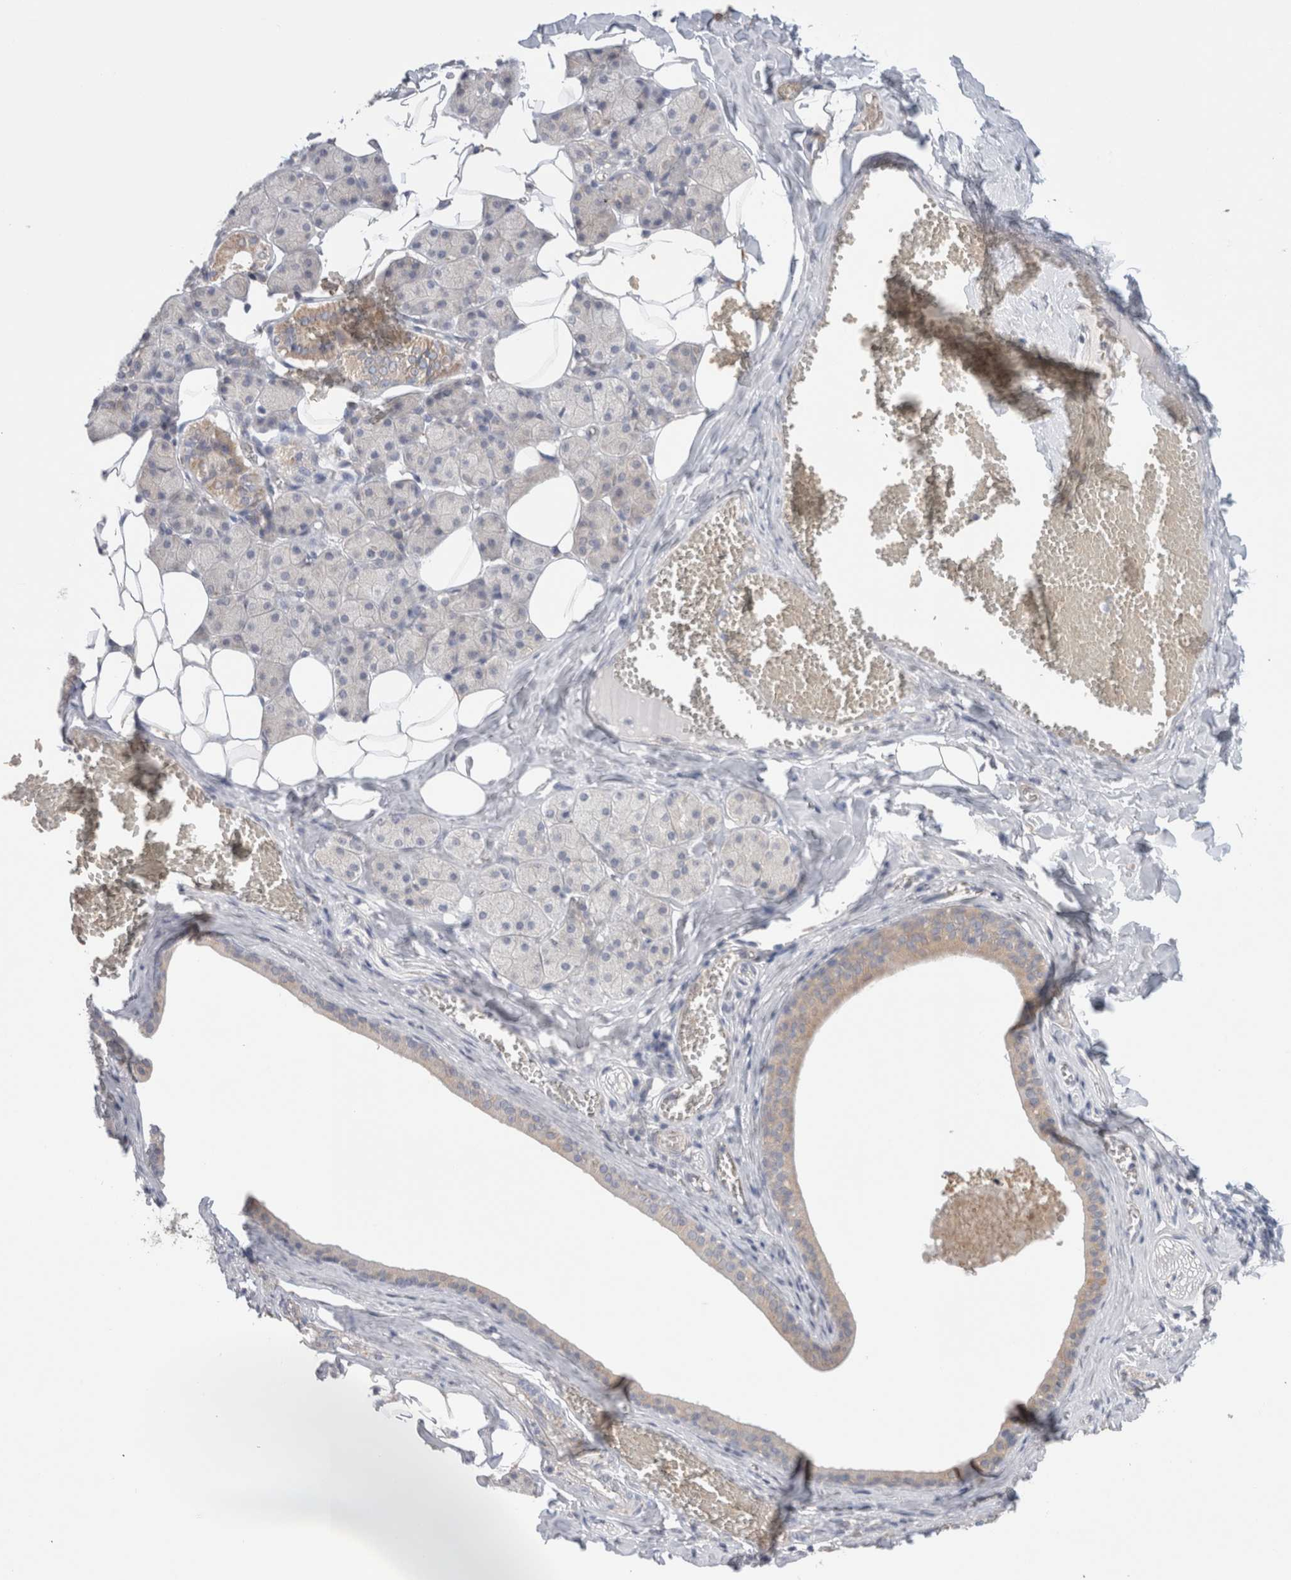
{"staining": {"intensity": "moderate", "quantity": "<25%", "location": "cytoplasmic/membranous"}, "tissue": "salivary gland", "cell_type": "Glandular cells", "image_type": "normal", "snomed": [{"axis": "morphology", "description": "Normal tissue, NOS"}, {"axis": "topography", "description": "Salivary gland"}], "caption": "Immunohistochemistry of benign human salivary gland reveals low levels of moderate cytoplasmic/membranous staining in approximately <25% of glandular cells. The protein is stained brown, and the nuclei are stained in blue (DAB IHC with brightfield microscopy, high magnification).", "gene": "NDOR1", "patient": {"sex": "female", "age": 33}}